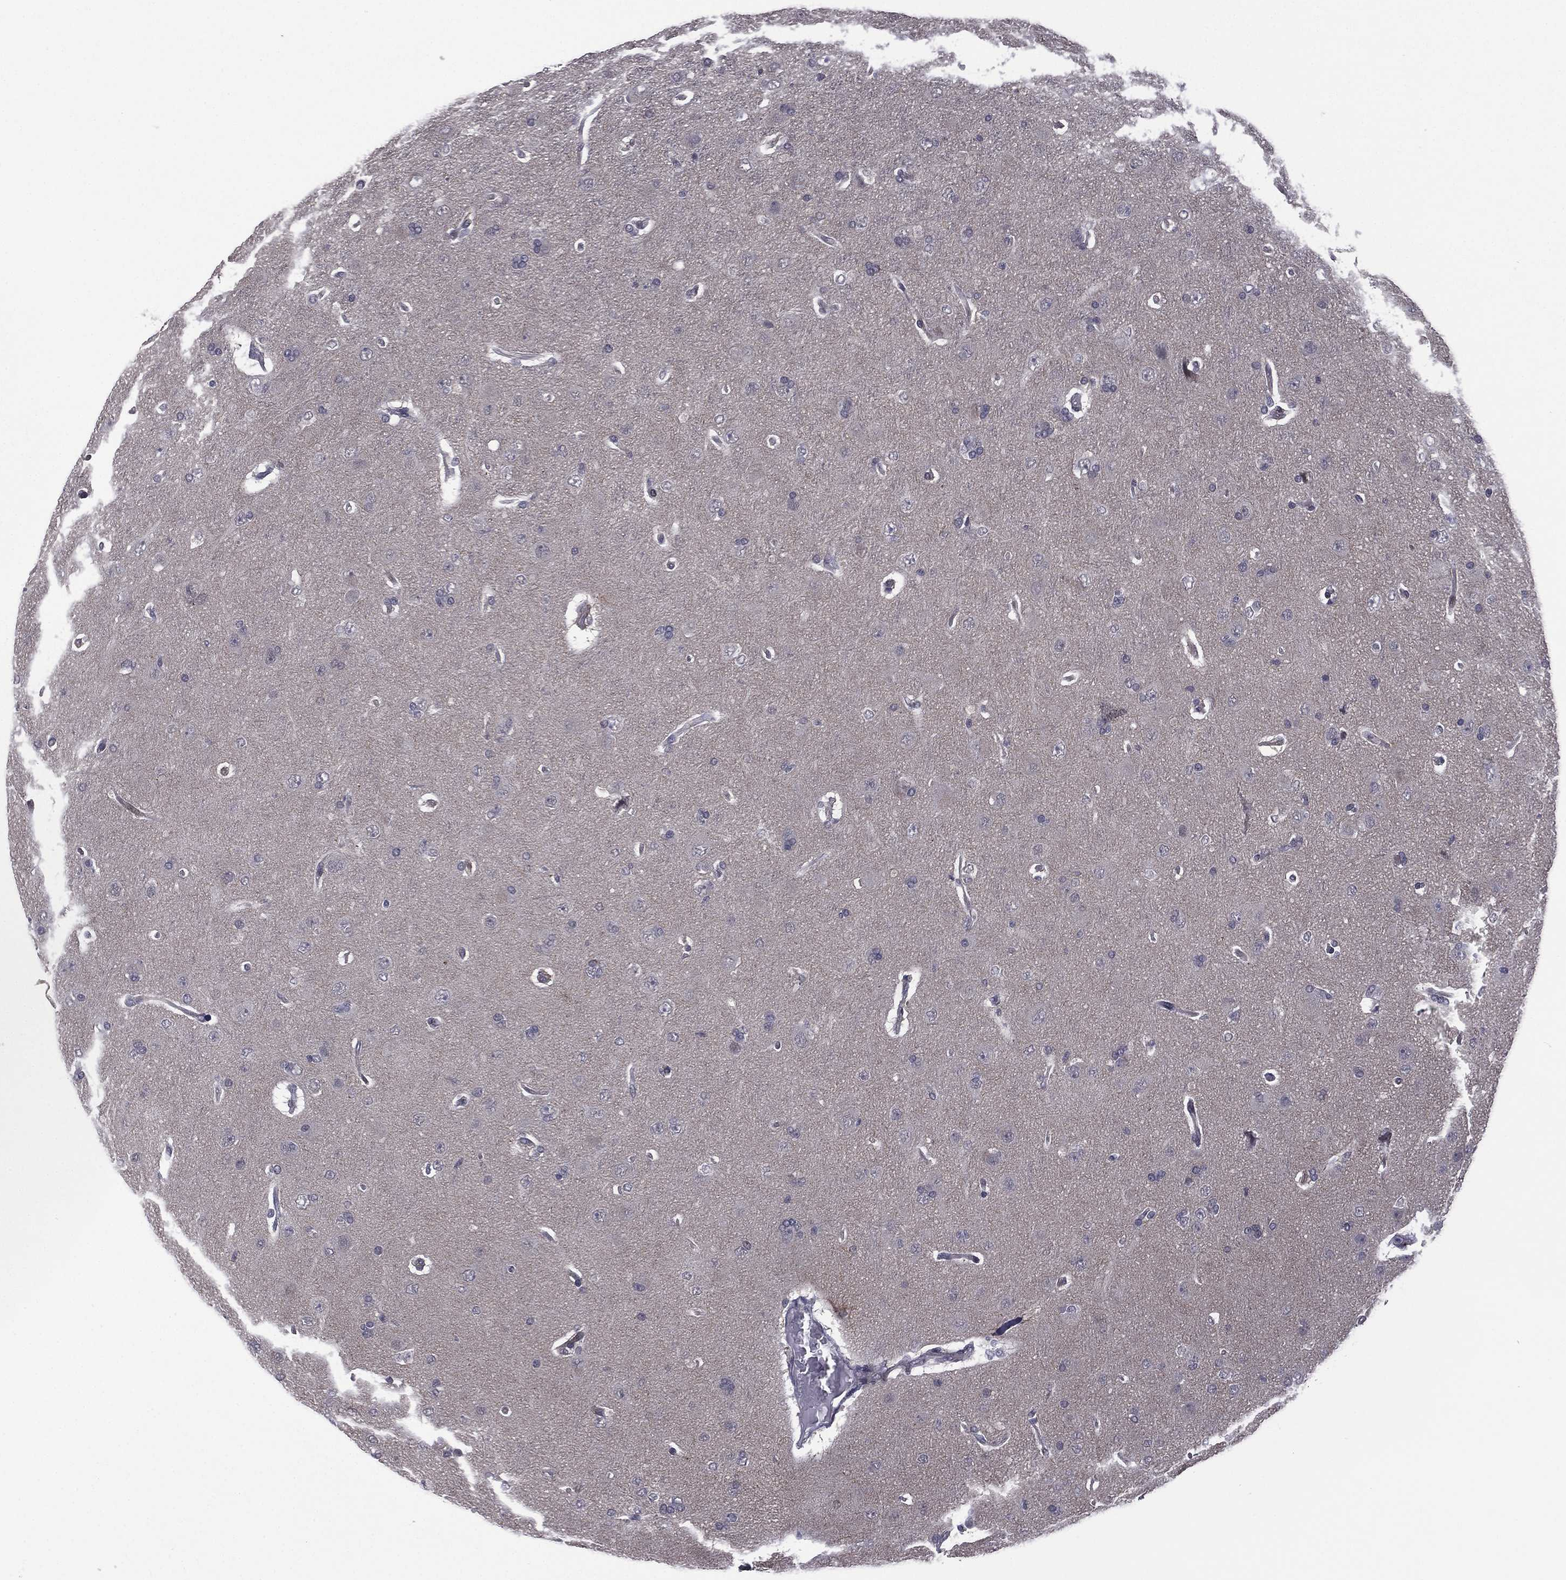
{"staining": {"intensity": "negative", "quantity": "none", "location": "none"}, "tissue": "glioma", "cell_type": "Tumor cells", "image_type": "cancer", "snomed": [{"axis": "morphology", "description": "Glioma, malignant, NOS"}, {"axis": "topography", "description": "Cerebral cortex"}], "caption": "A histopathology image of human glioma (malignant) is negative for staining in tumor cells.", "gene": "ACTRT2", "patient": {"sex": "male", "age": 58}}